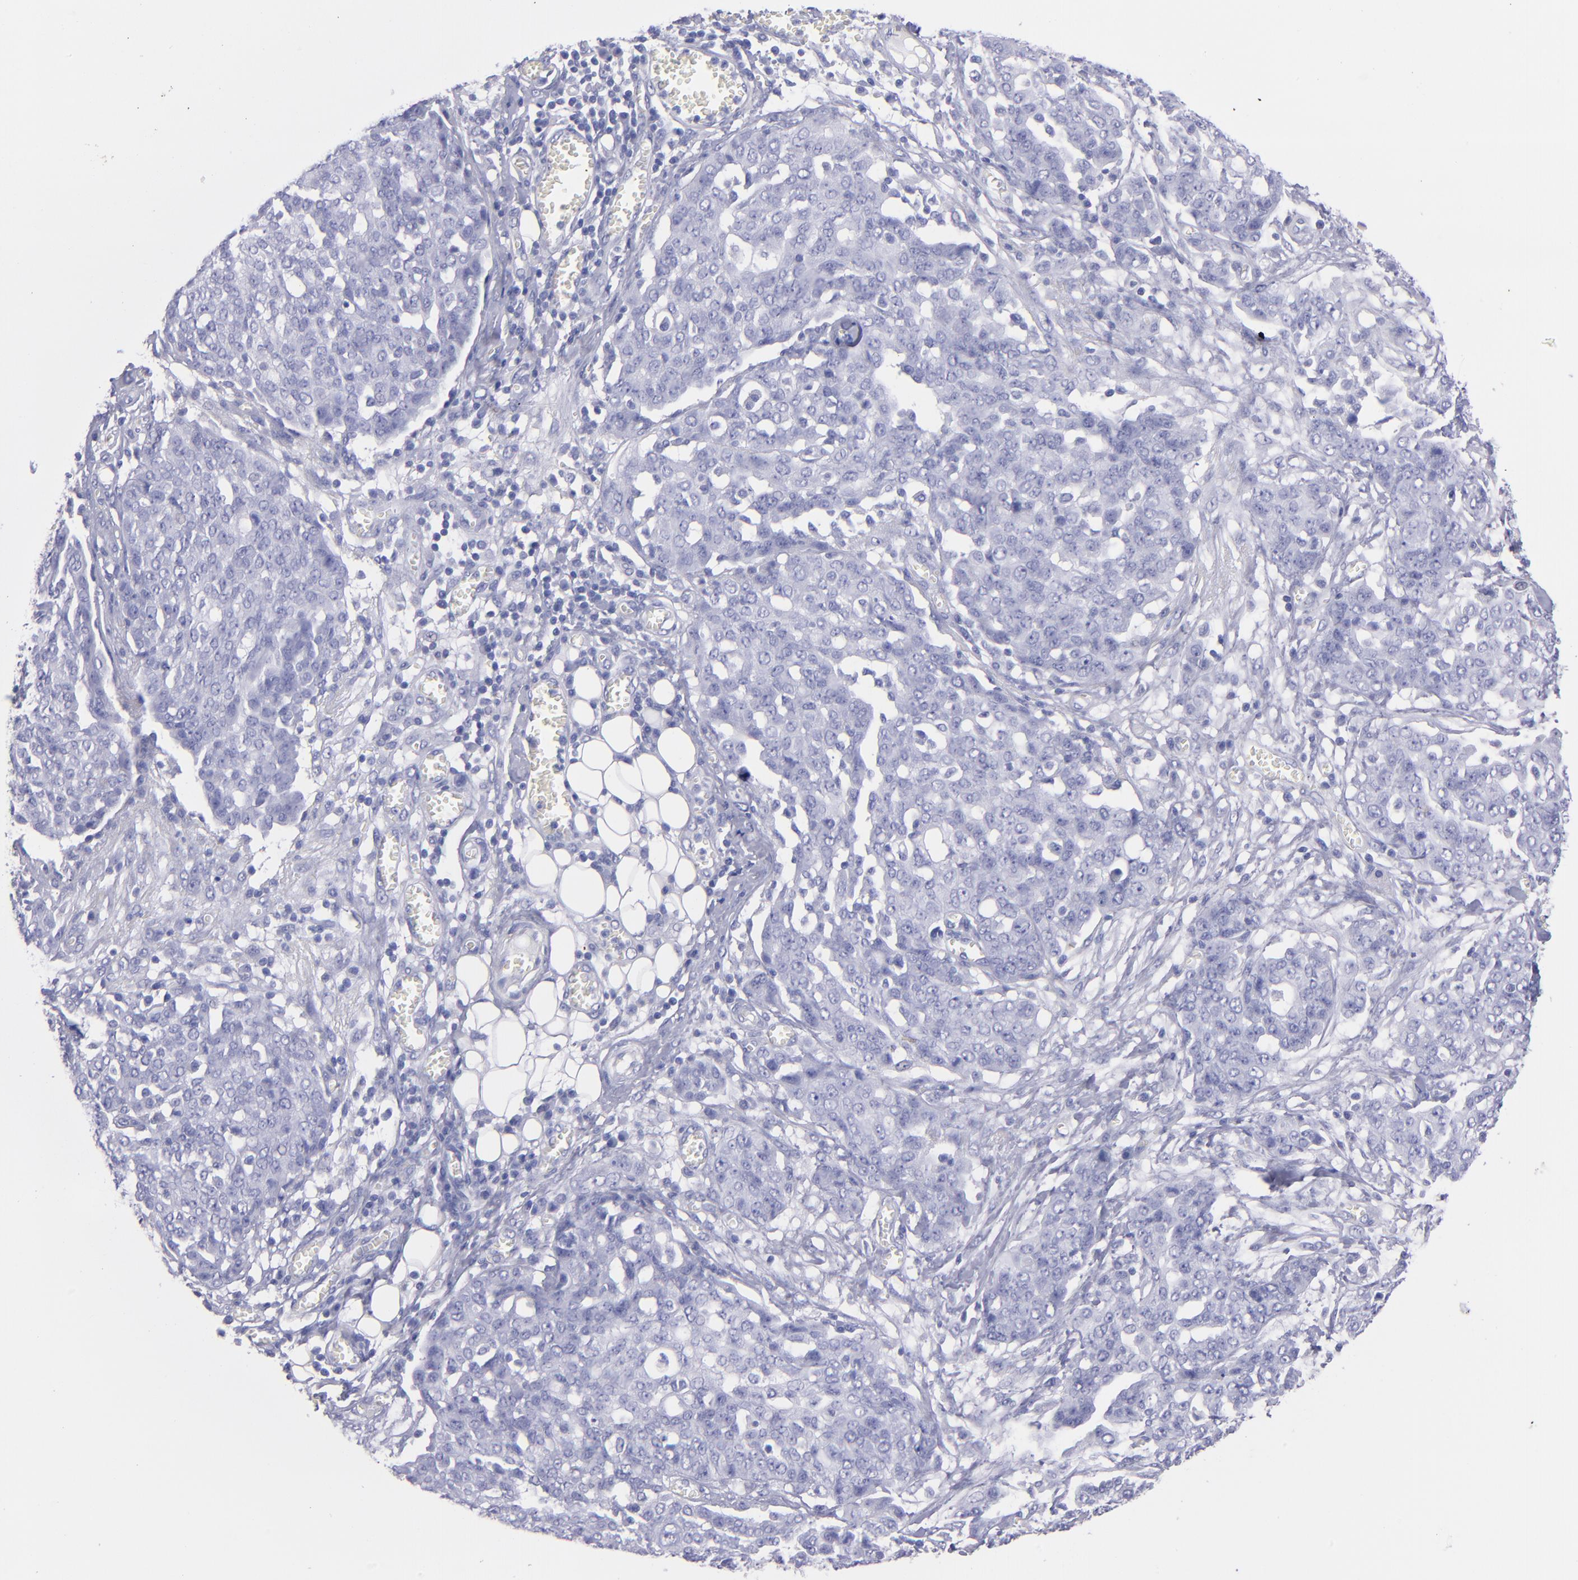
{"staining": {"intensity": "negative", "quantity": "none", "location": "none"}, "tissue": "ovarian cancer", "cell_type": "Tumor cells", "image_type": "cancer", "snomed": [{"axis": "morphology", "description": "Cystadenocarcinoma, serous, NOS"}, {"axis": "topography", "description": "Soft tissue"}, {"axis": "topography", "description": "Ovary"}], "caption": "This is an IHC image of human serous cystadenocarcinoma (ovarian). There is no expression in tumor cells.", "gene": "TG", "patient": {"sex": "female", "age": 57}}